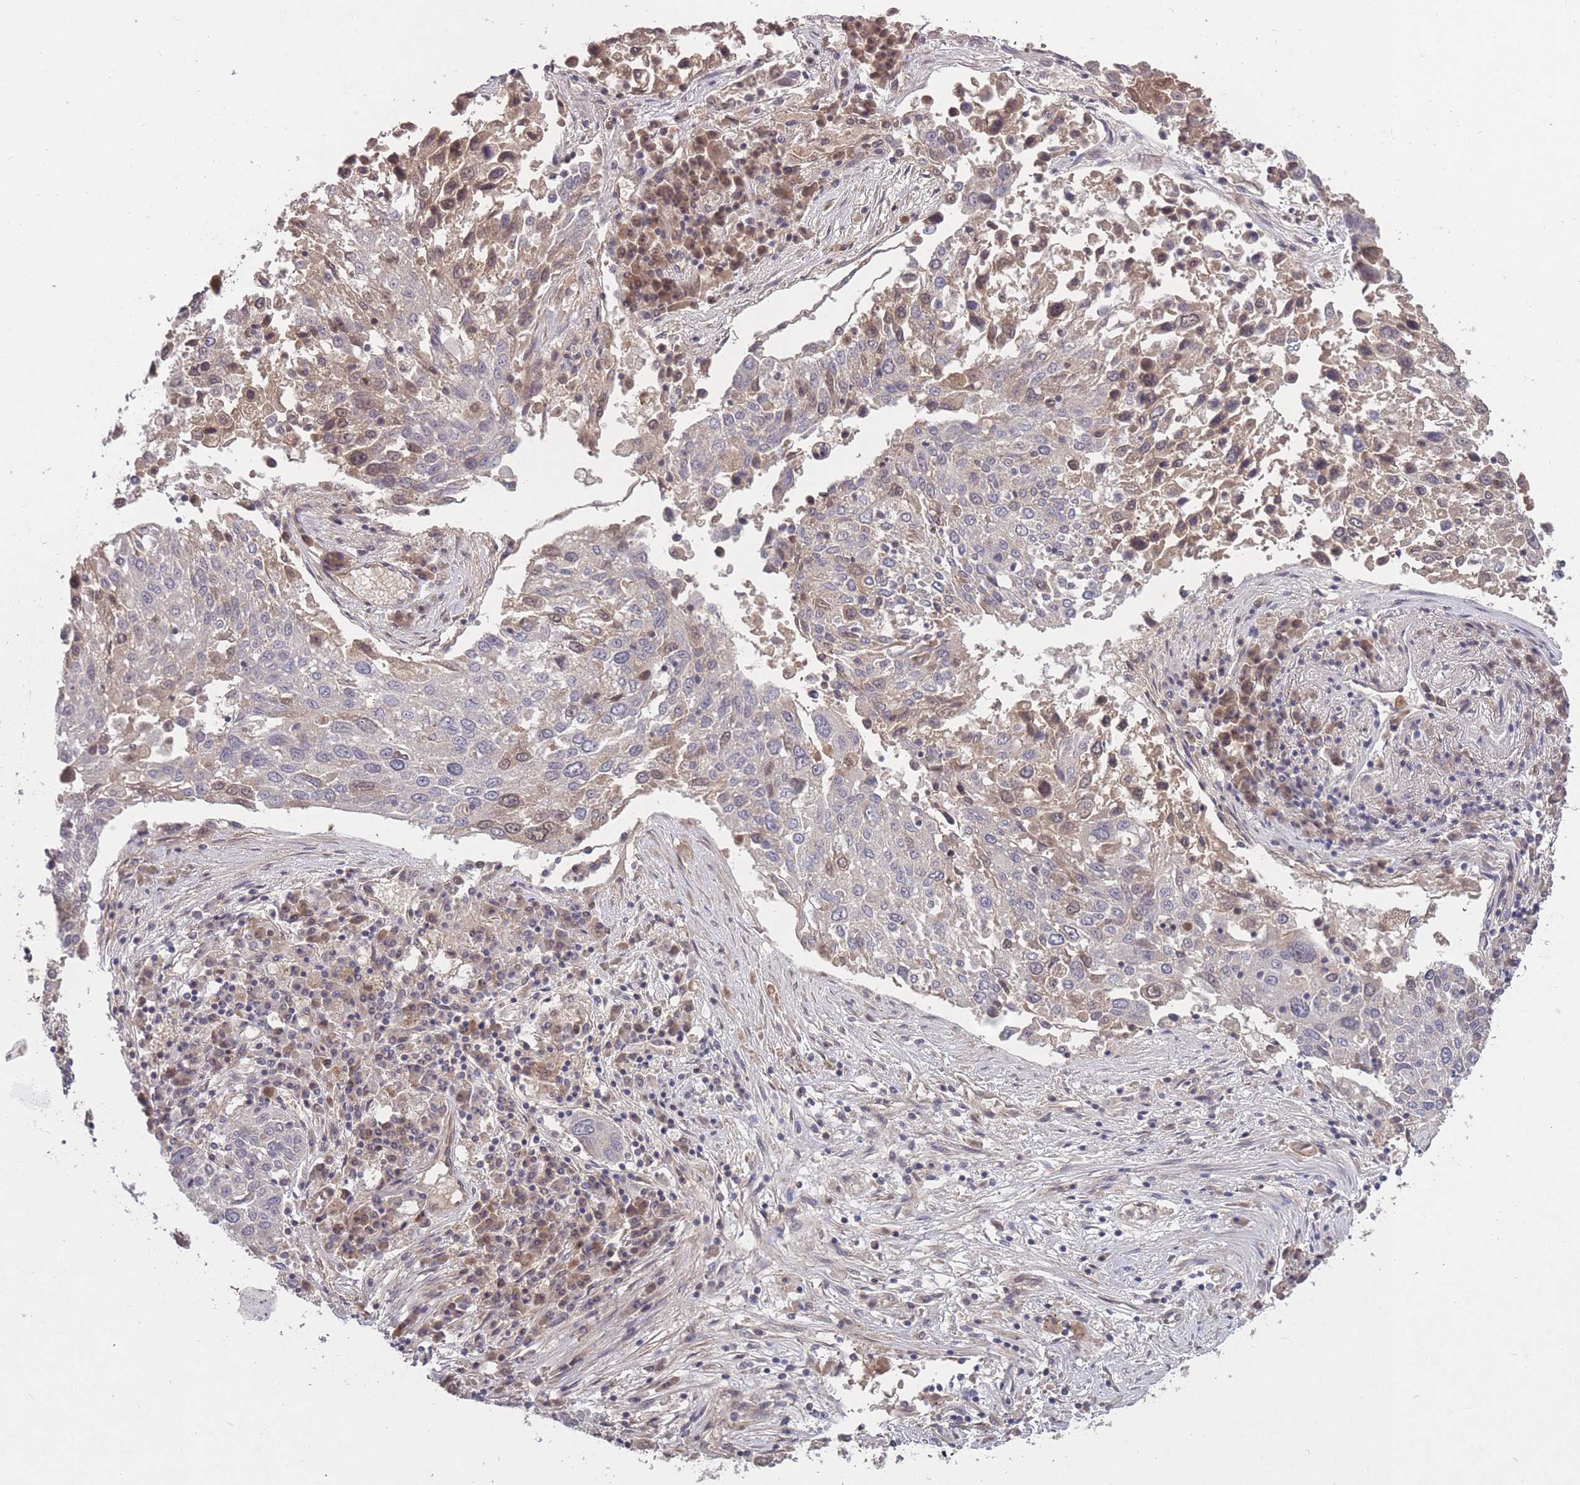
{"staining": {"intensity": "weak", "quantity": "<25%", "location": "nuclear"}, "tissue": "lung cancer", "cell_type": "Tumor cells", "image_type": "cancer", "snomed": [{"axis": "morphology", "description": "Squamous cell carcinoma, NOS"}, {"axis": "topography", "description": "Lung"}], "caption": "Immunohistochemistry (IHC) histopathology image of neoplastic tissue: lung squamous cell carcinoma stained with DAB exhibits no significant protein expression in tumor cells. (DAB (3,3'-diaminobenzidine) immunohistochemistry visualized using brightfield microscopy, high magnification).", "gene": "ADCYAP1R1", "patient": {"sex": "male", "age": 65}}